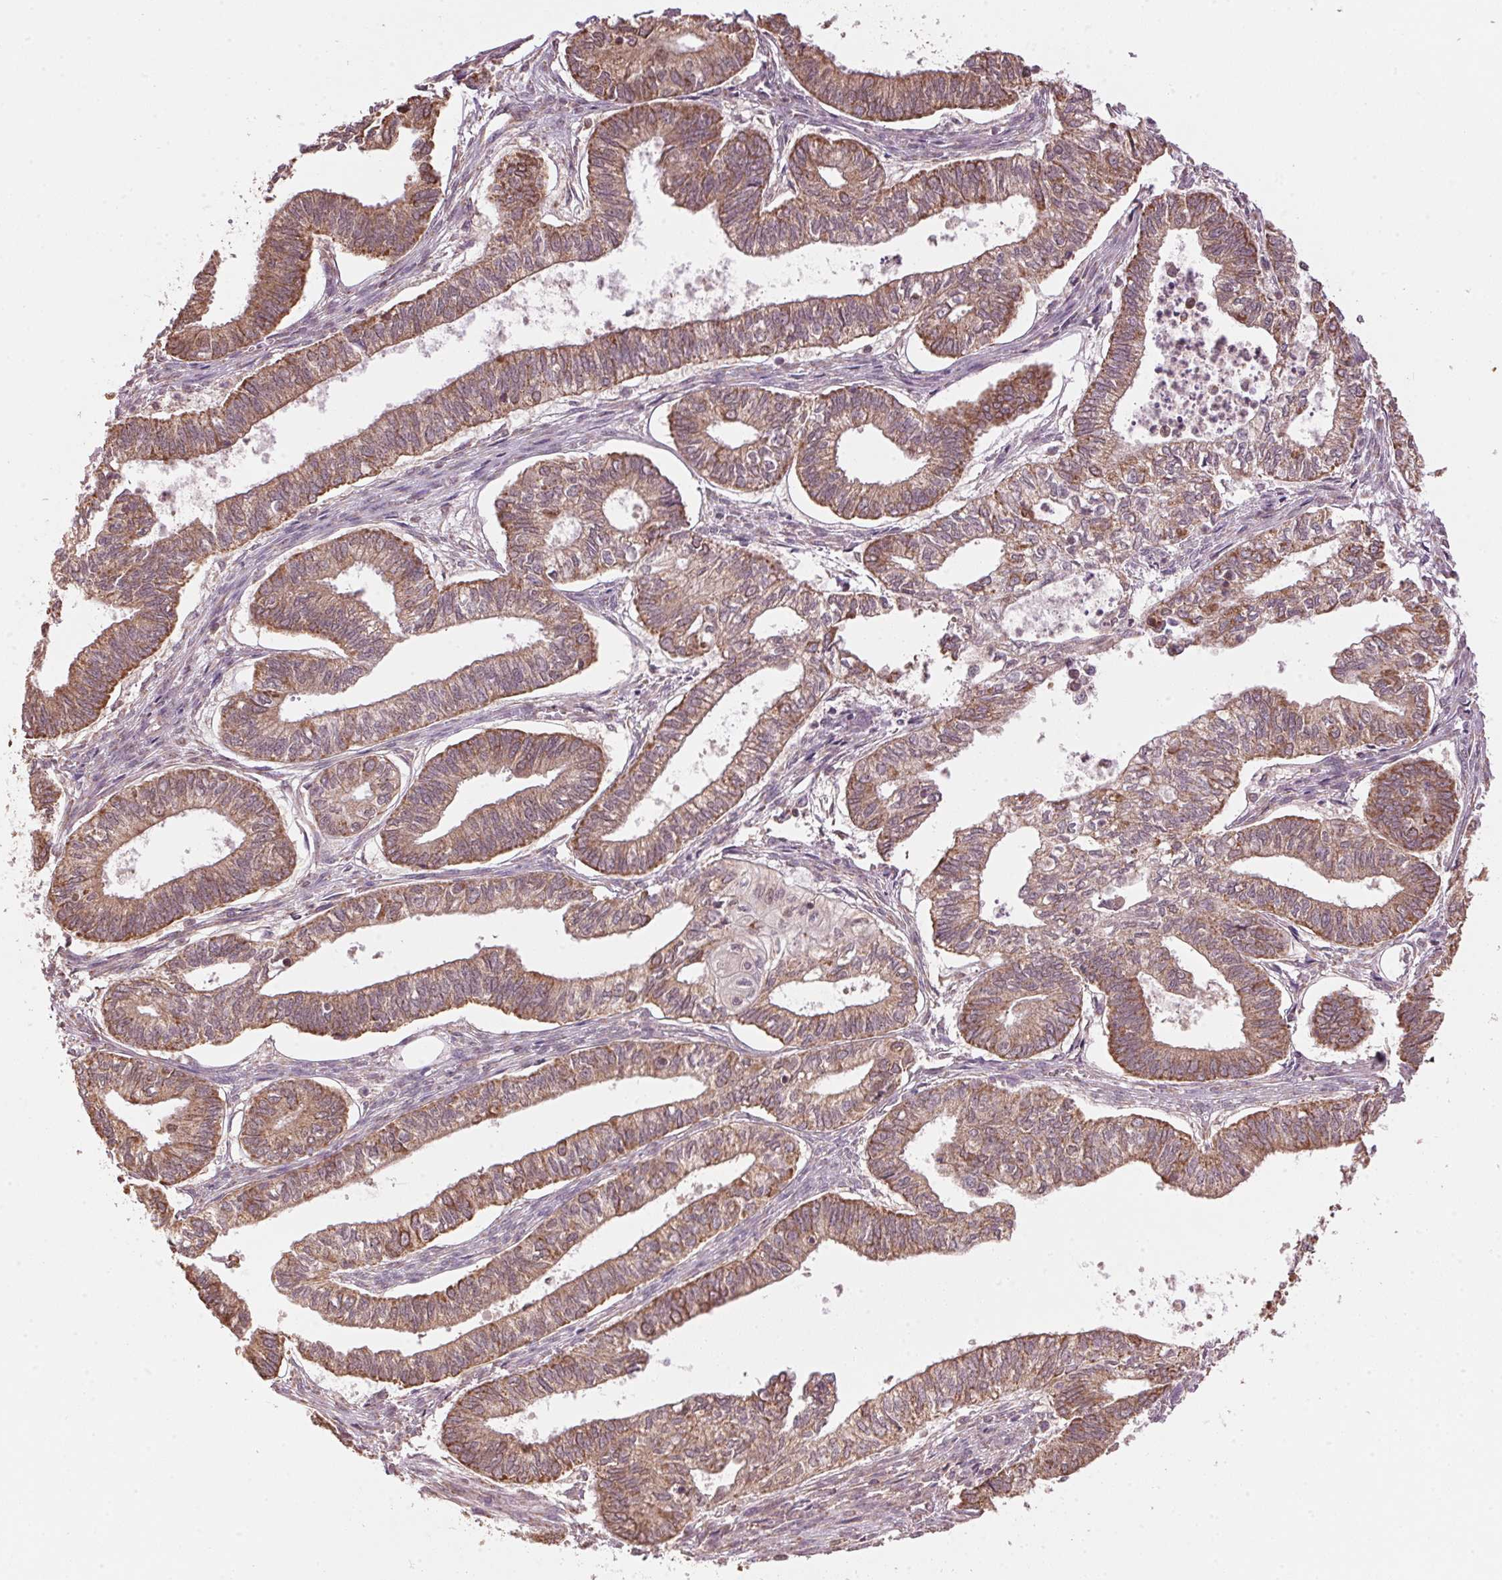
{"staining": {"intensity": "moderate", "quantity": ">75%", "location": "cytoplasmic/membranous"}, "tissue": "ovarian cancer", "cell_type": "Tumor cells", "image_type": "cancer", "snomed": [{"axis": "morphology", "description": "Carcinoma, endometroid"}, {"axis": "topography", "description": "Ovary"}], "caption": "Immunohistochemistry micrograph of neoplastic tissue: human endometroid carcinoma (ovarian) stained using immunohistochemistry demonstrates medium levels of moderate protein expression localized specifically in the cytoplasmic/membranous of tumor cells, appearing as a cytoplasmic/membranous brown color.", "gene": "ARHGAP6", "patient": {"sex": "female", "age": 64}}